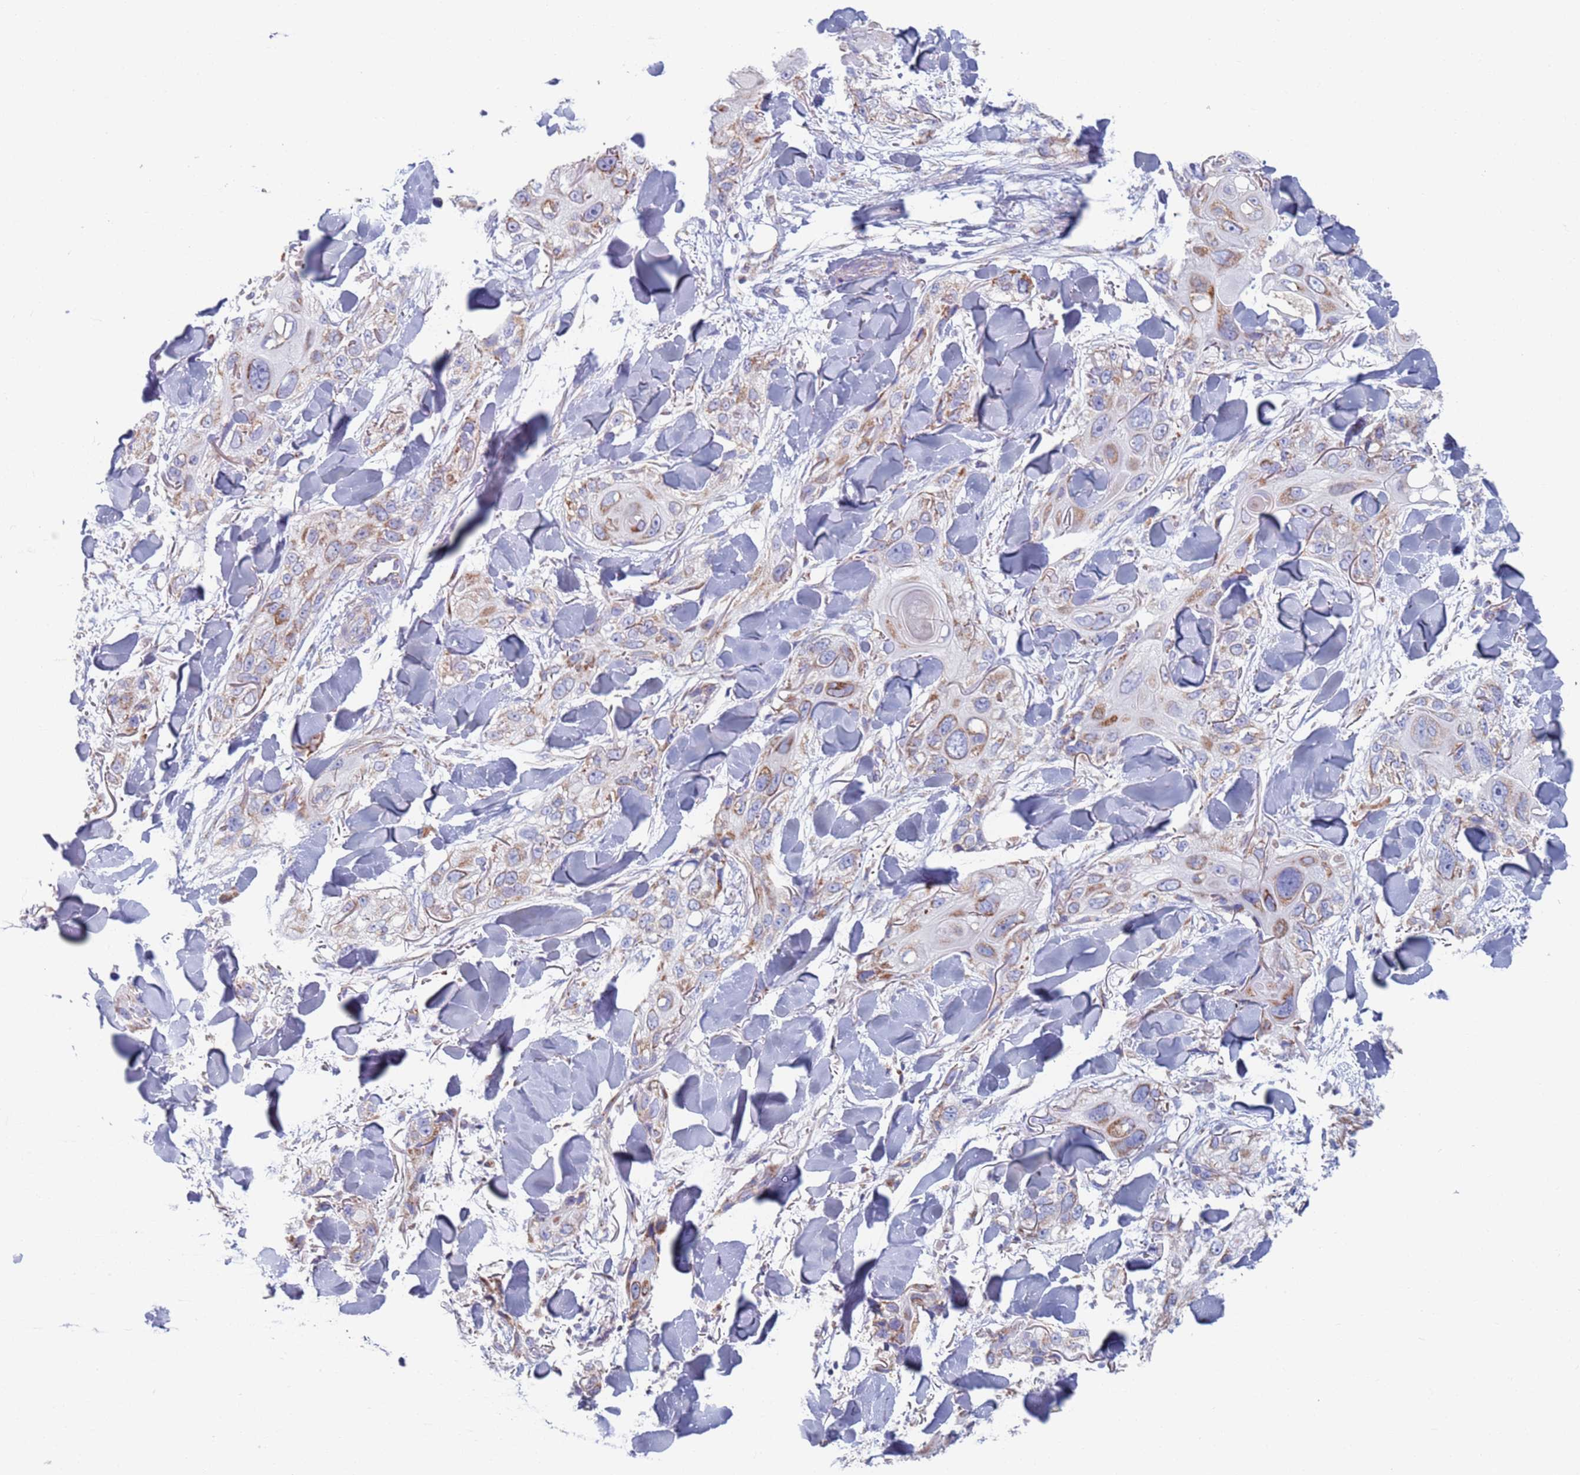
{"staining": {"intensity": "weak", "quantity": "25%-75%", "location": "cytoplasmic/membranous"}, "tissue": "skin cancer", "cell_type": "Tumor cells", "image_type": "cancer", "snomed": [{"axis": "morphology", "description": "Normal tissue, NOS"}, {"axis": "morphology", "description": "Squamous cell carcinoma, NOS"}, {"axis": "topography", "description": "Skin"}], "caption": "High-magnification brightfield microscopy of skin cancer (squamous cell carcinoma) stained with DAB (brown) and counterstained with hematoxylin (blue). tumor cells exhibit weak cytoplasmic/membranous staining is present in about25%-75% of cells.", "gene": "MRPL22", "patient": {"sex": "male", "age": 72}}